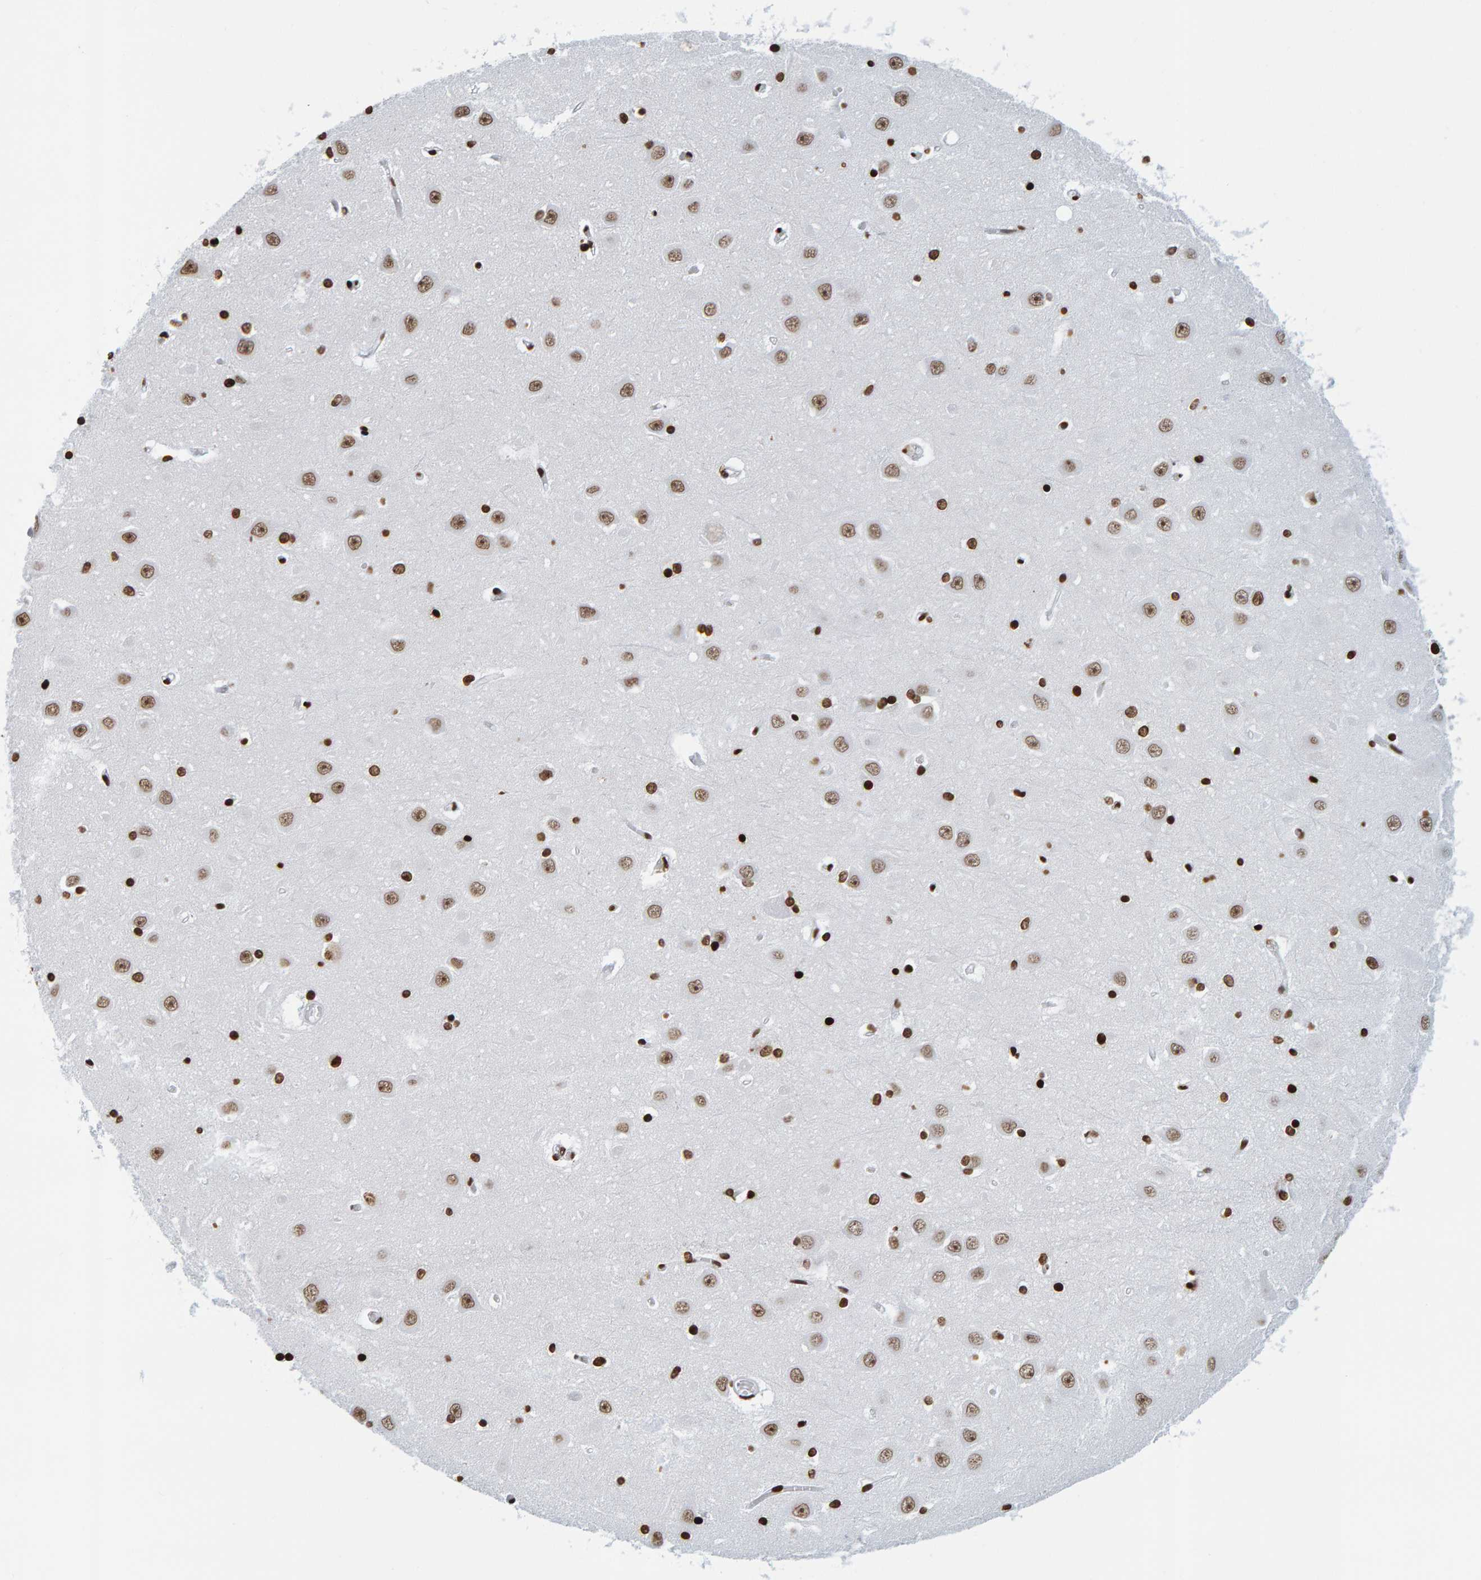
{"staining": {"intensity": "strong", "quantity": ">75%", "location": "nuclear"}, "tissue": "hippocampus", "cell_type": "Glial cells", "image_type": "normal", "snomed": [{"axis": "morphology", "description": "Normal tissue, NOS"}, {"axis": "topography", "description": "Hippocampus"}], "caption": "Immunohistochemistry (IHC) of benign human hippocampus exhibits high levels of strong nuclear positivity in approximately >75% of glial cells.", "gene": "BRF2", "patient": {"sex": "male", "age": 70}}